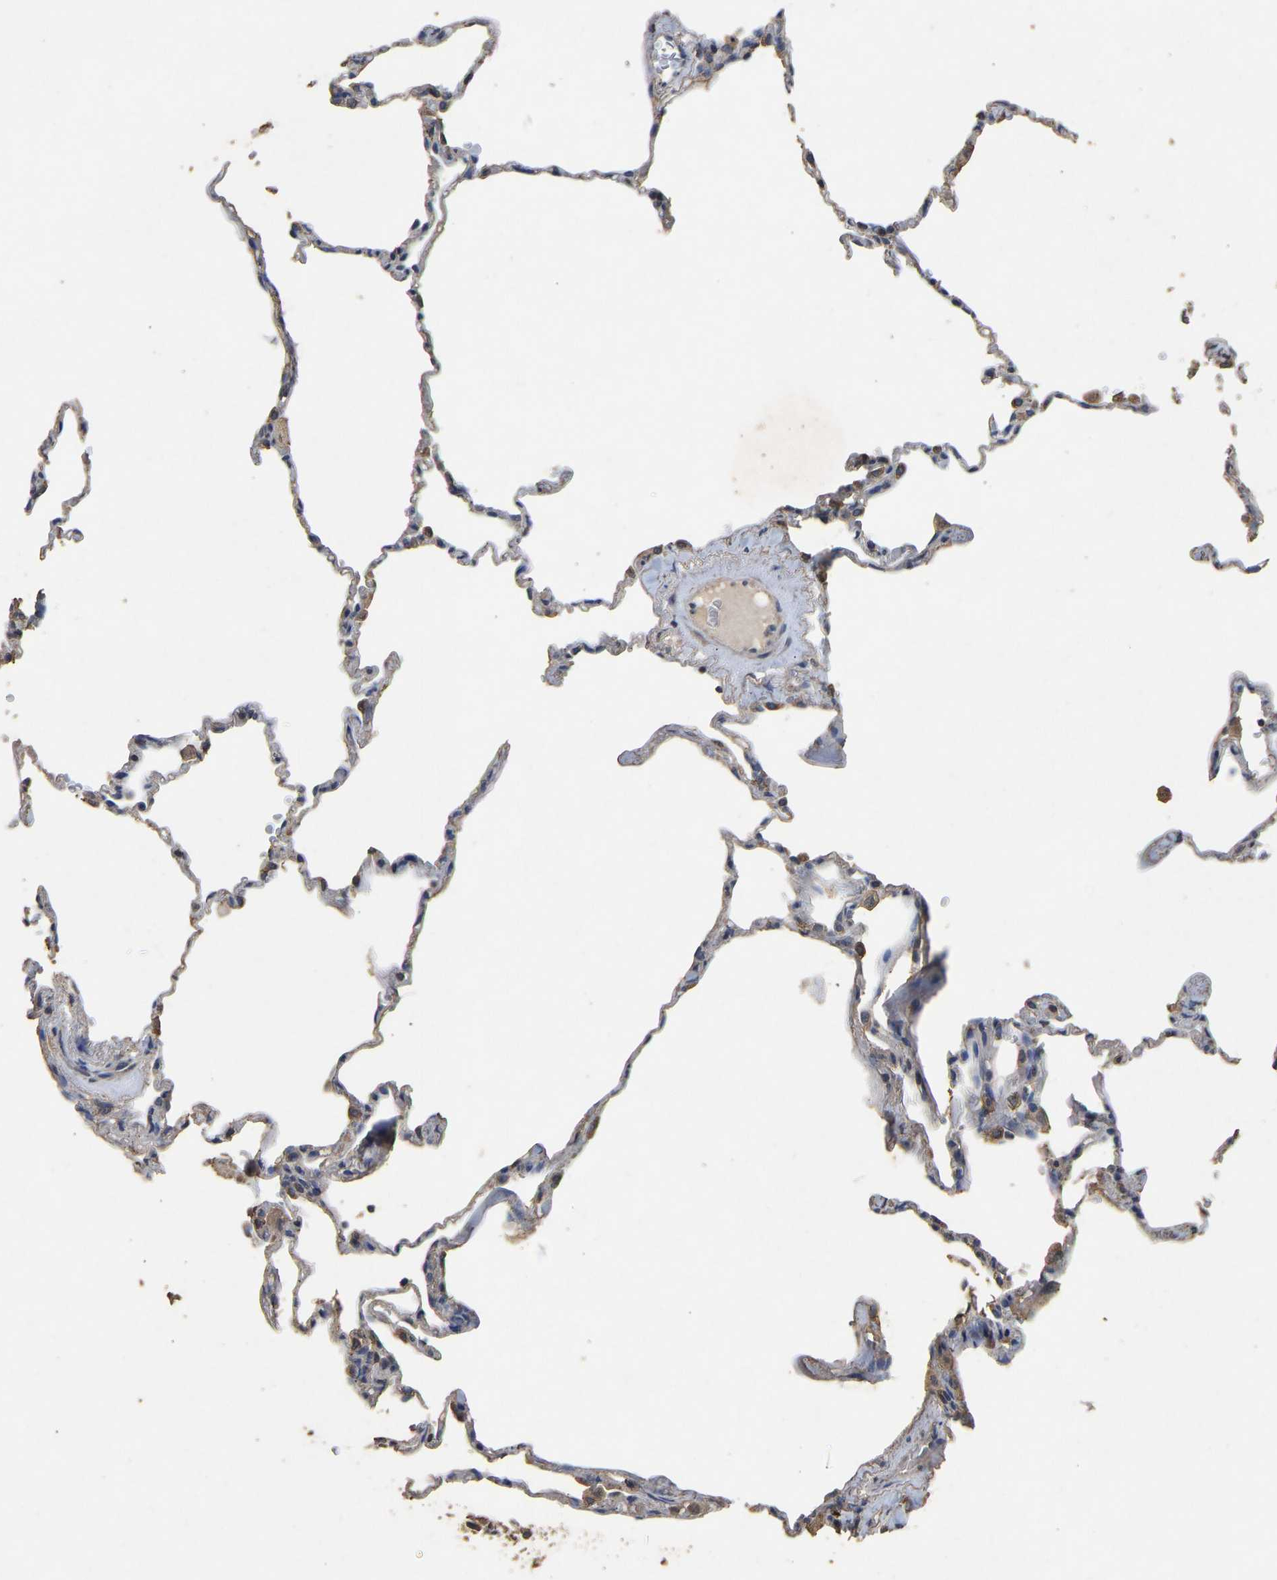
{"staining": {"intensity": "negative", "quantity": "none", "location": "none"}, "tissue": "lung", "cell_type": "Alveolar cells", "image_type": "normal", "snomed": [{"axis": "morphology", "description": "Normal tissue, NOS"}, {"axis": "topography", "description": "Lung"}], "caption": "Immunohistochemistry (IHC) histopathology image of unremarkable lung stained for a protein (brown), which shows no expression in alveolar cells. (Immunohistochemistry (IHC), brightfield microscopy, high magnification).", "gene": "CIDEC", "patient": {"sex": "male", "age": 59}}